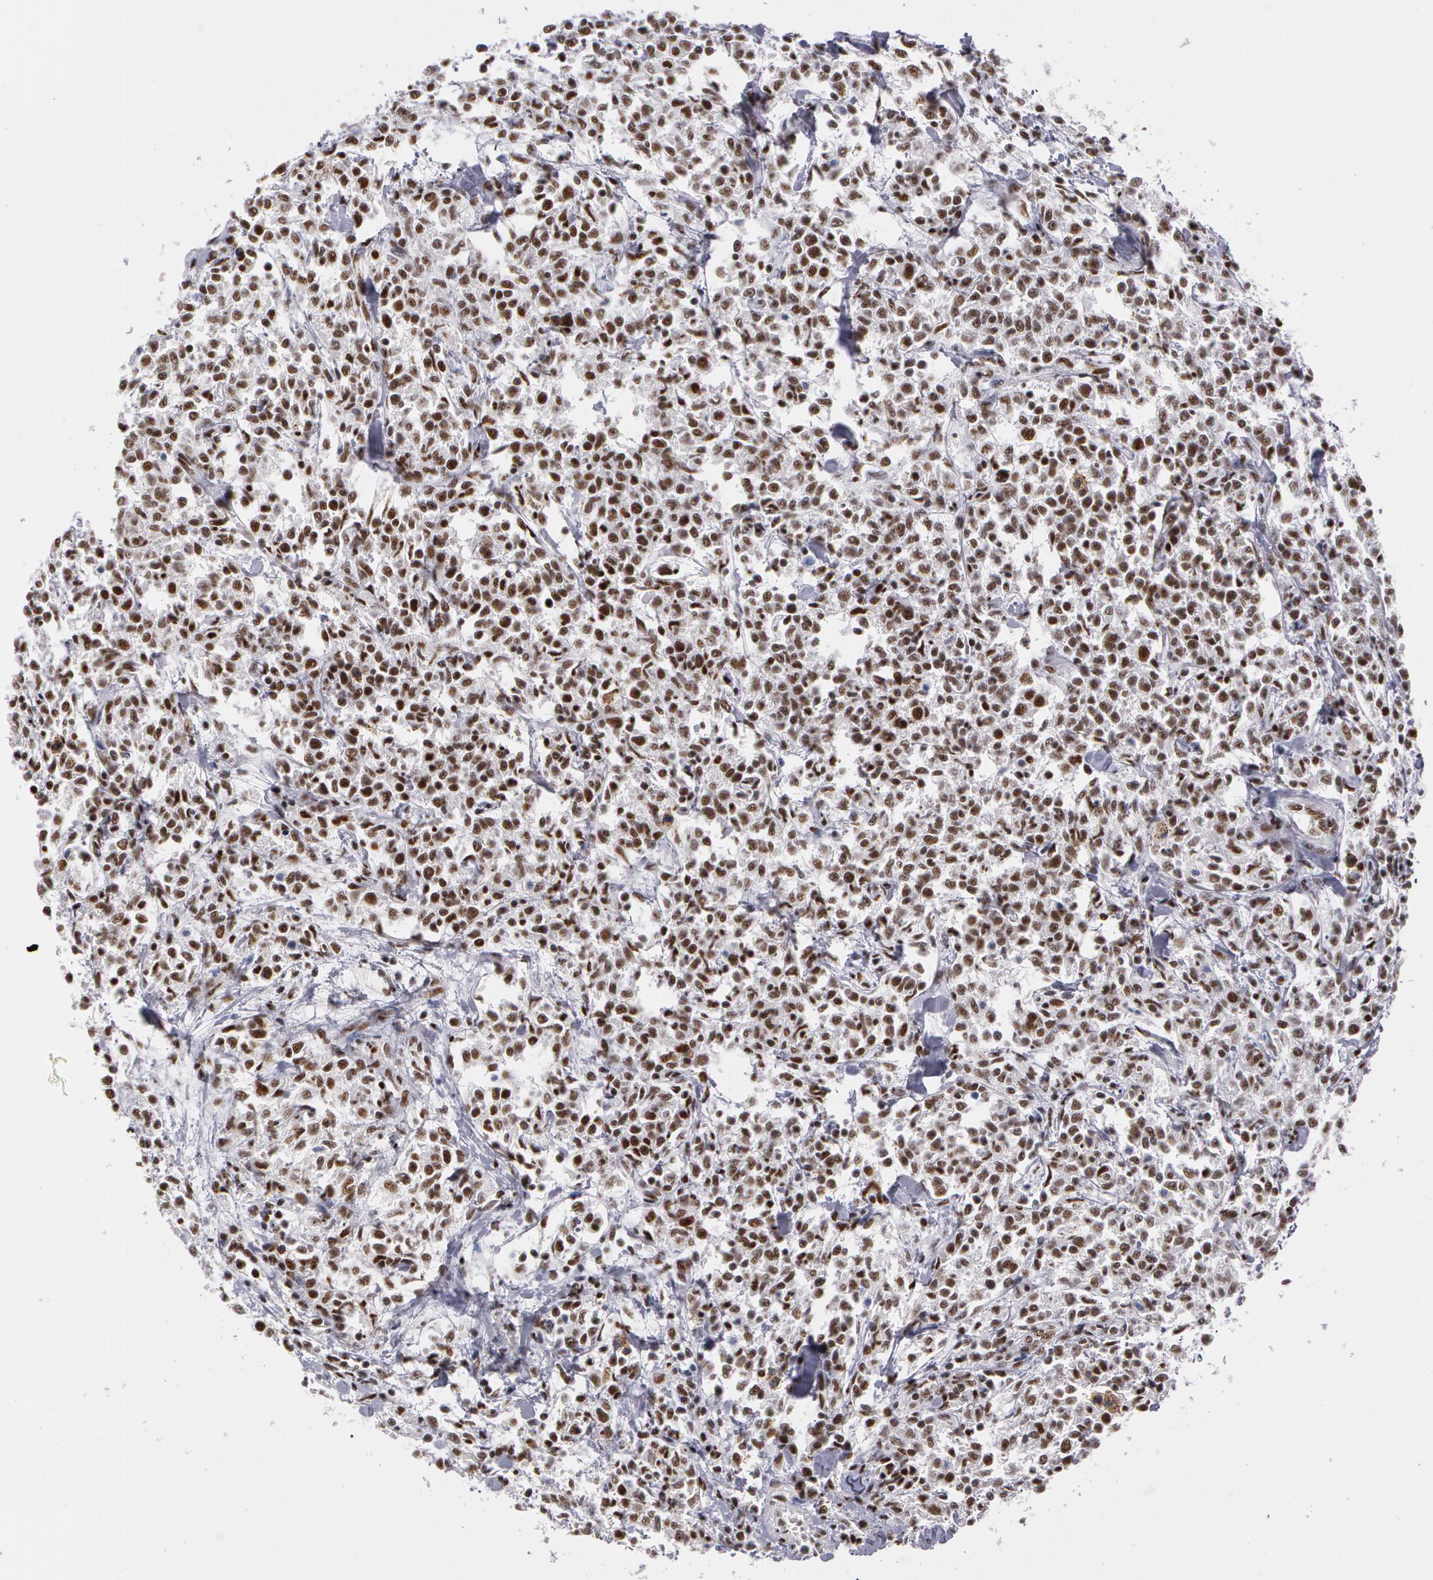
{"staining": {"intensity": "moderate", "quantity": ">75%", "location": "nuclear"}, "tissue": "lymphoma", "cell_type": "Tumor cells", "image_type": "cancer", "snomed": [{"axis": "morphology", "description": "Malignant lymphoma, non-Hodgkin's type, Low grade"}, {"axis": "topography", "description": "Small intestine"}], "caption": "IHC photomicrograph of human lymphoma stained for a protein (brown), which demonstrates medium levels of moderate nuclear expression in about >75% of tumor cells.", "gene": "PNN", "patient": {"sex": "female", "age": 59}}